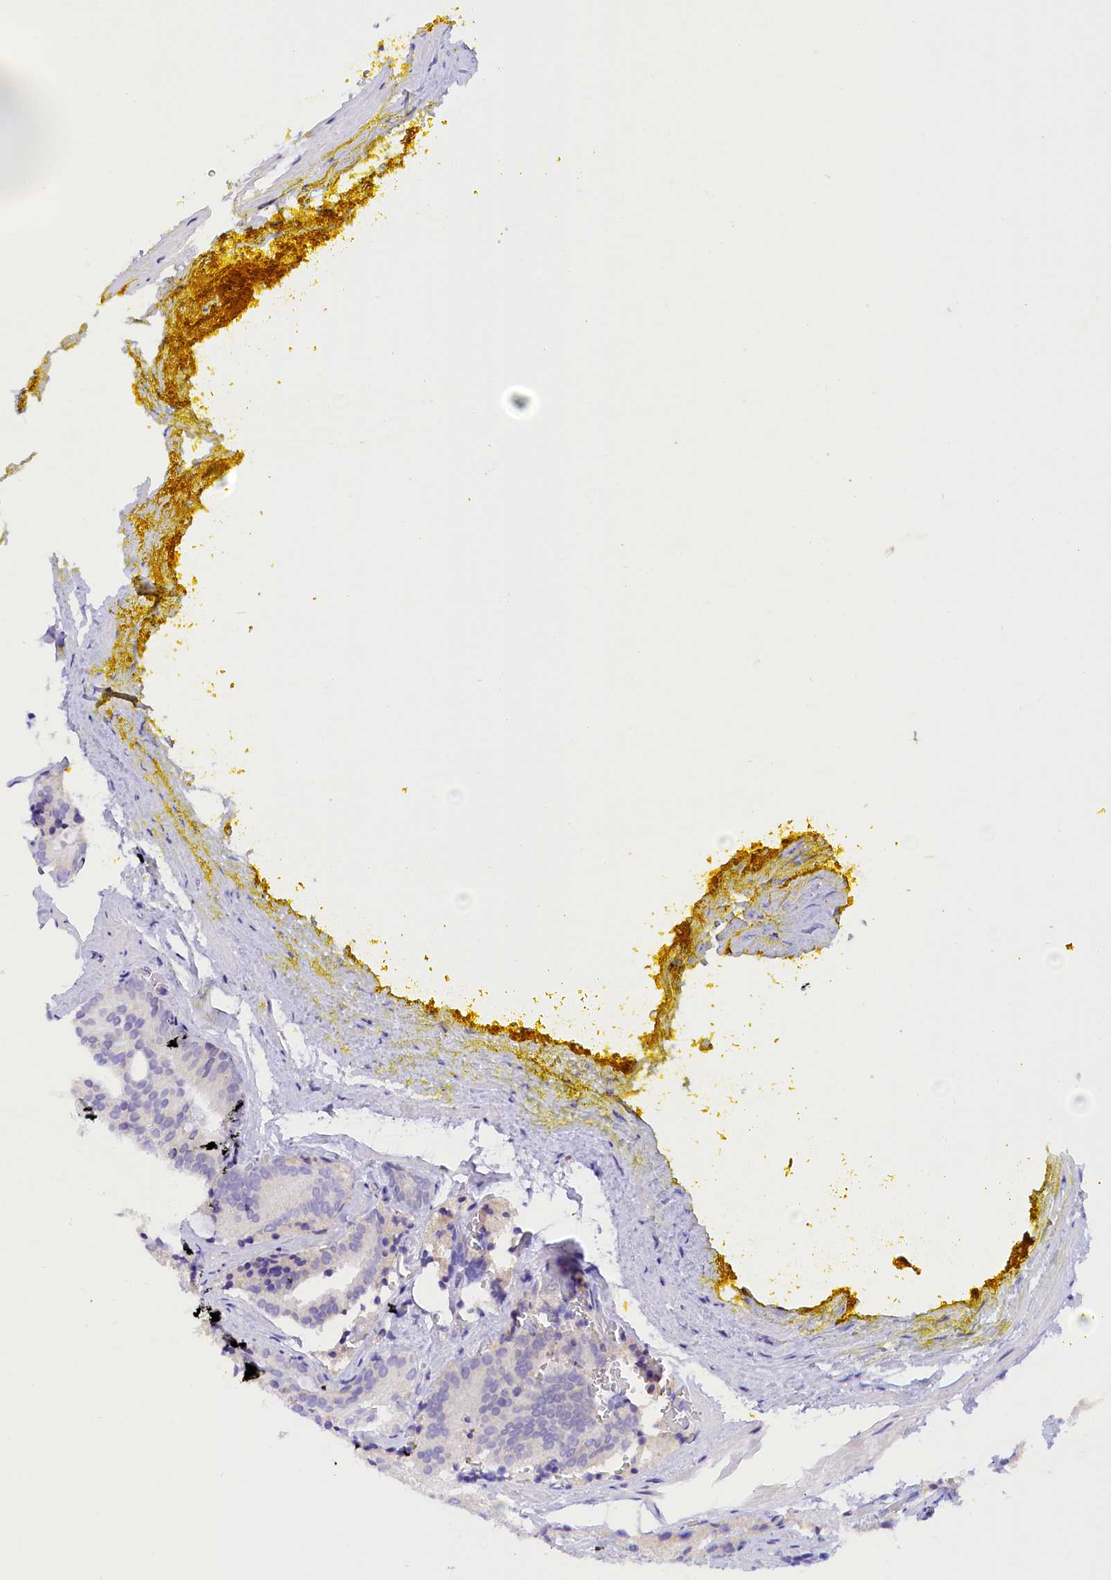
{"staining": {"intensity": "negative", "quantity": "none", "location": "none"}, "tissue": "prostate cancer", "cell_type": "Tumor cells", "image_type": "cancer", "snomed": [{"axis": "morphology", "description": "Adenocarcinoma, High grade"}, {"axis": "topography", "description": "Prostate"}], "caption": "Immunohistochemistry (IHC) micrograph of prostate adenocarcinoma (high-grade) stained for a protein (brown), which shows no positivity in tumor cells.", "gene": "COL6A5", "patient": {"sex": "male", "age": 57}}